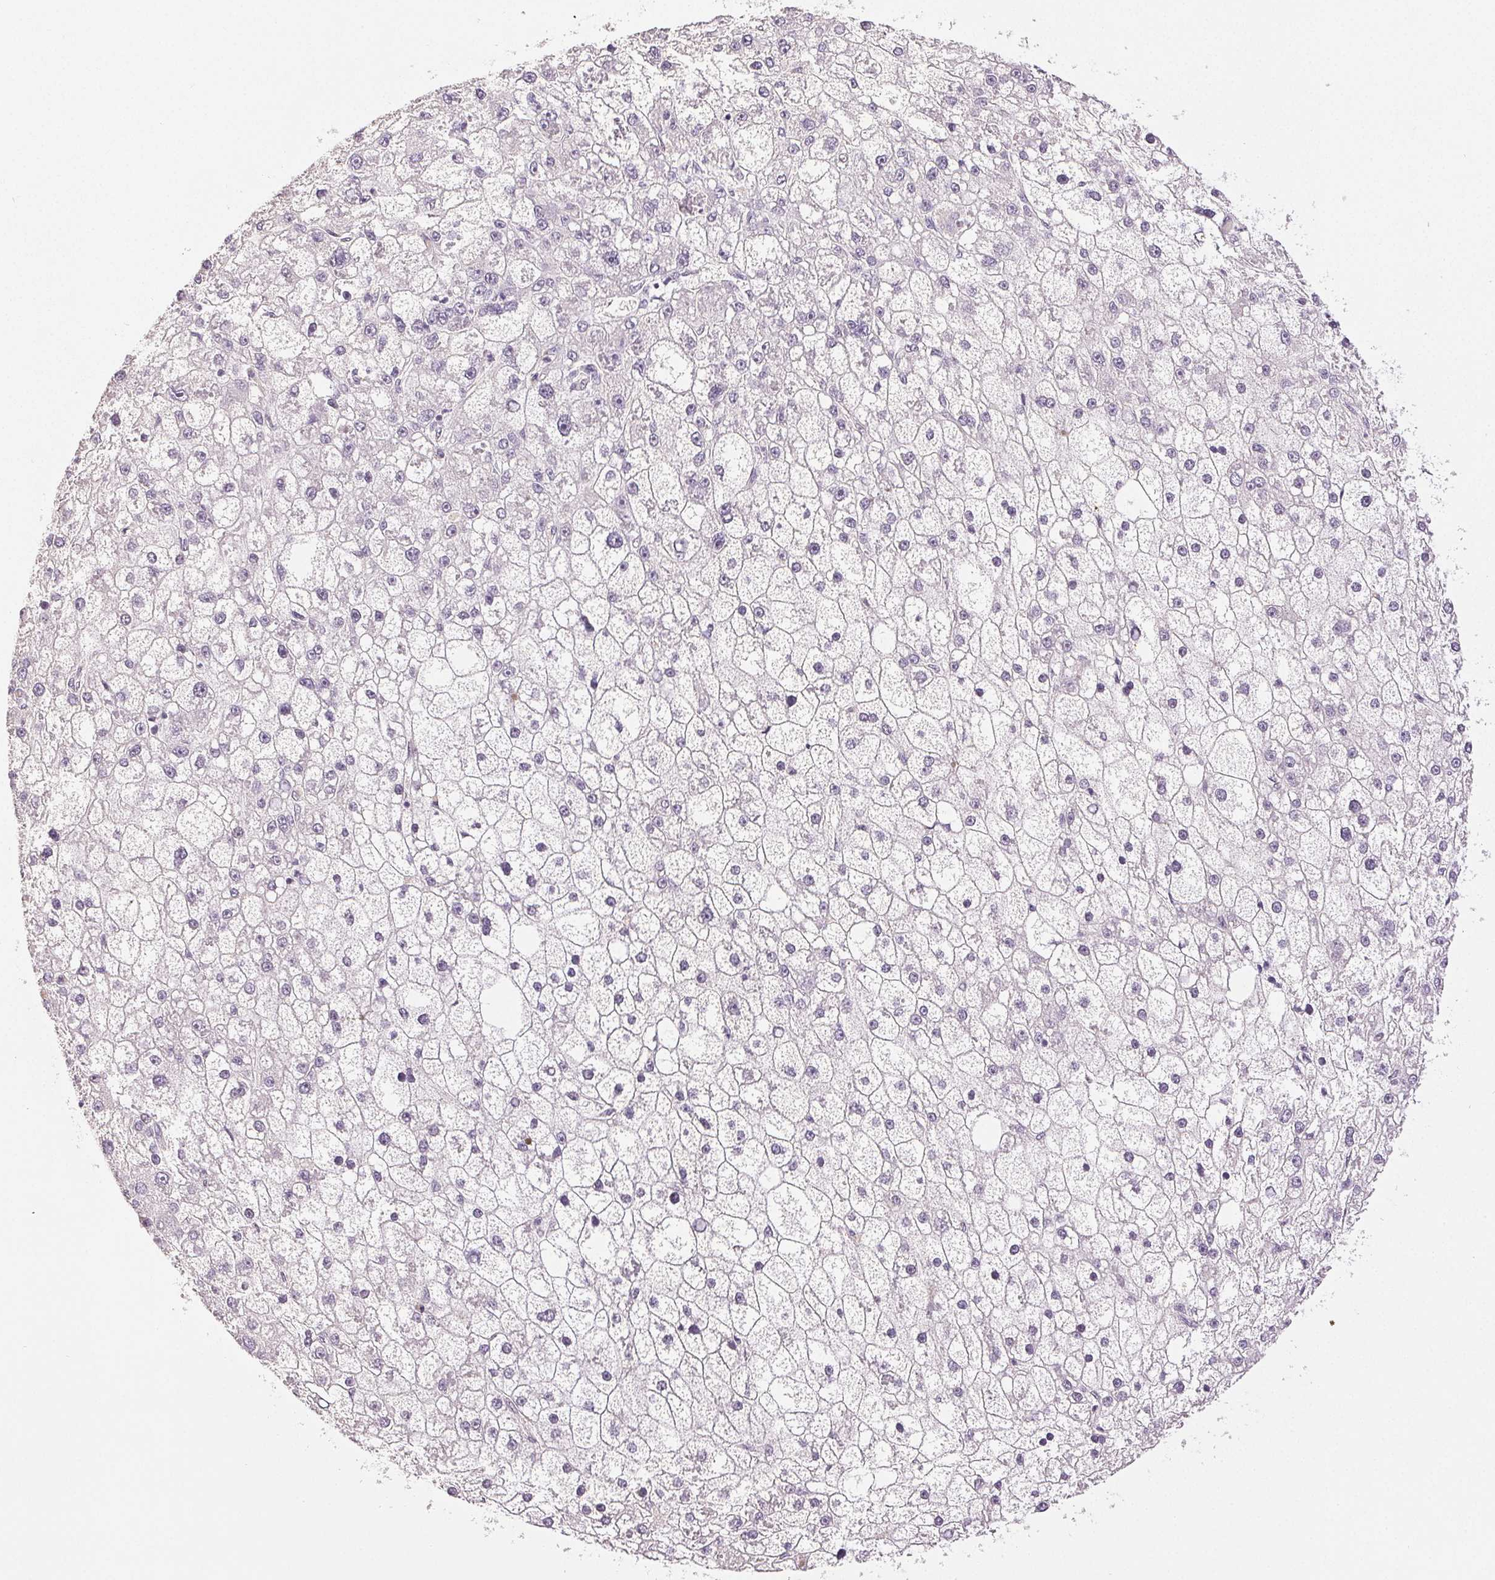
{"staining": {"intensity": "negative", "quantity": "none", "location": "none"}, "tissue": "liver cancer", "cell_type": "Tumor cells", "image_type": "cancer", "snomed": [{"axis": "morphology", "description": "Carcinoma, Hepatocellular, NOS"}, {"axis": "topography", "description": "Liver"}], "caption": "IHC micrograph of neoplastic tissue: liver cancer stained with DAB (3,3'-diaminobenzidine) displays no significant protein expression in tumor cells. (DAB immunohistochemistry visualized using brightfield microscopy, high magnification).", "gene": "PLCB1", "patient": {"sex": "male", "age": 67}}